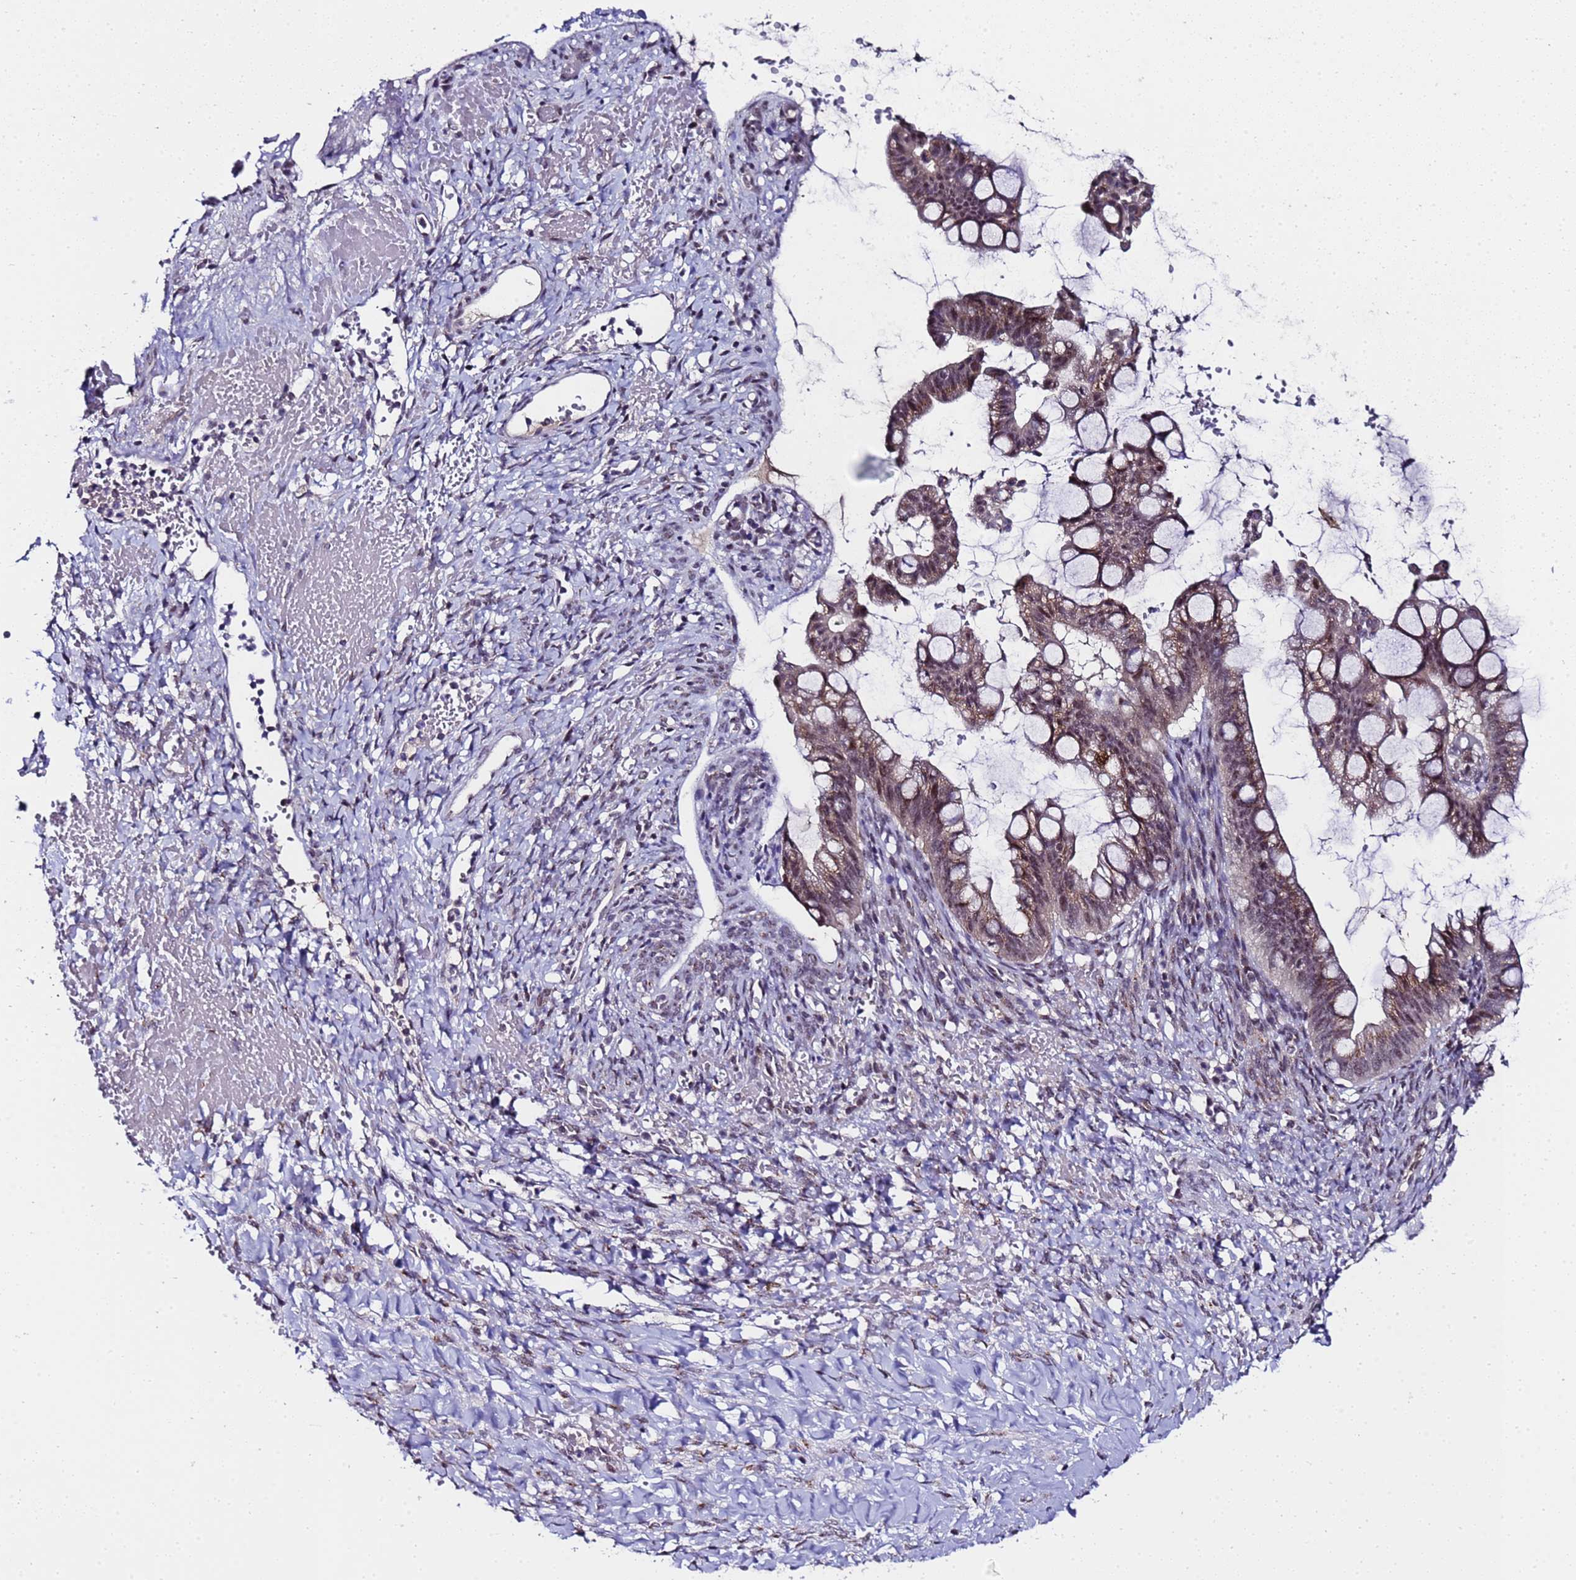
{"staining": {"intensity": "moderate", "quantity": ">75%", "location": "cytoplasmic/membranous,nuclear"}, "tissue": "ovarian cancer", "cell_type": "Tumor cells", "image_type": "cancer", "snomed": [{"axis": "morphology", "description": "Cystadenocarcinoma, mucinous, NOS"}, {"axis": "topography", "description": "Ovary"}], "caption": "Human ovarian cancer stained with a brown dye exhibits moderate cytoplasmic/membranous and nuclear positive staining in about >75% of tumor cells.", "gene": "C19orf47", "patient": {"sex": "female", "age": 73}}